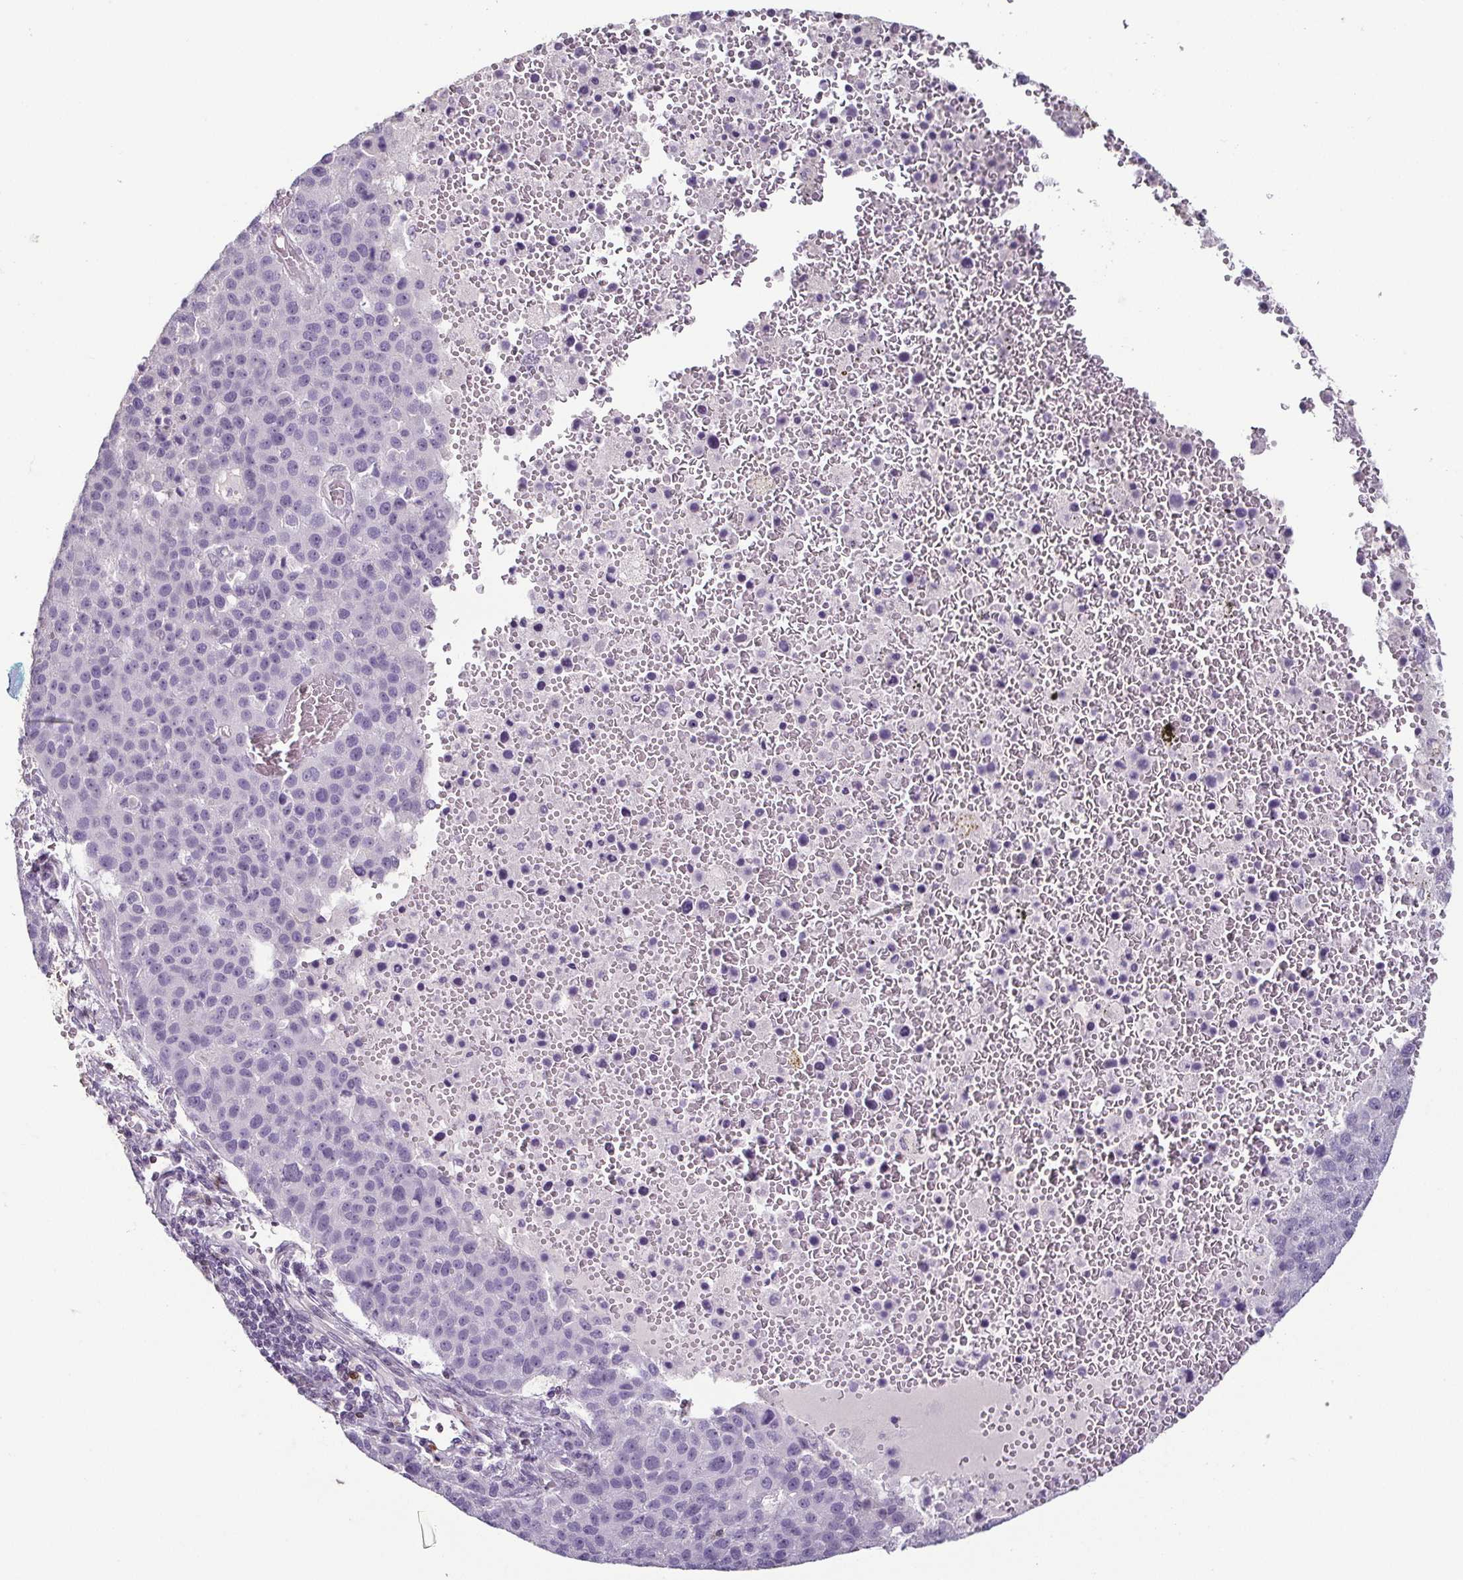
{"staining": {"intensity": "negative", "quantity": "none", "location": "none"}, "tissue": "pancreatic cancer", "cell_type": "Tumor cells", "image_type": "cancer", "snomed": [{"axis": "morphology", "description": "Adenocarcinoma, NOS"}, {"axis": "topography", "description": "Pancreas"}], "caption": "IHC image of neoplastic tissue: human adenocarcinoma (pancreatic) stained with DAB reveals no significant protein positivity in tumor cells. (DAB (3,3'-diaminobenzidine) immunohistochemistry (IHC) visualized using brightfield microscopy, high magnification).", "gene": "HOPX", "patient": {"sex": "female", "age": 61}}